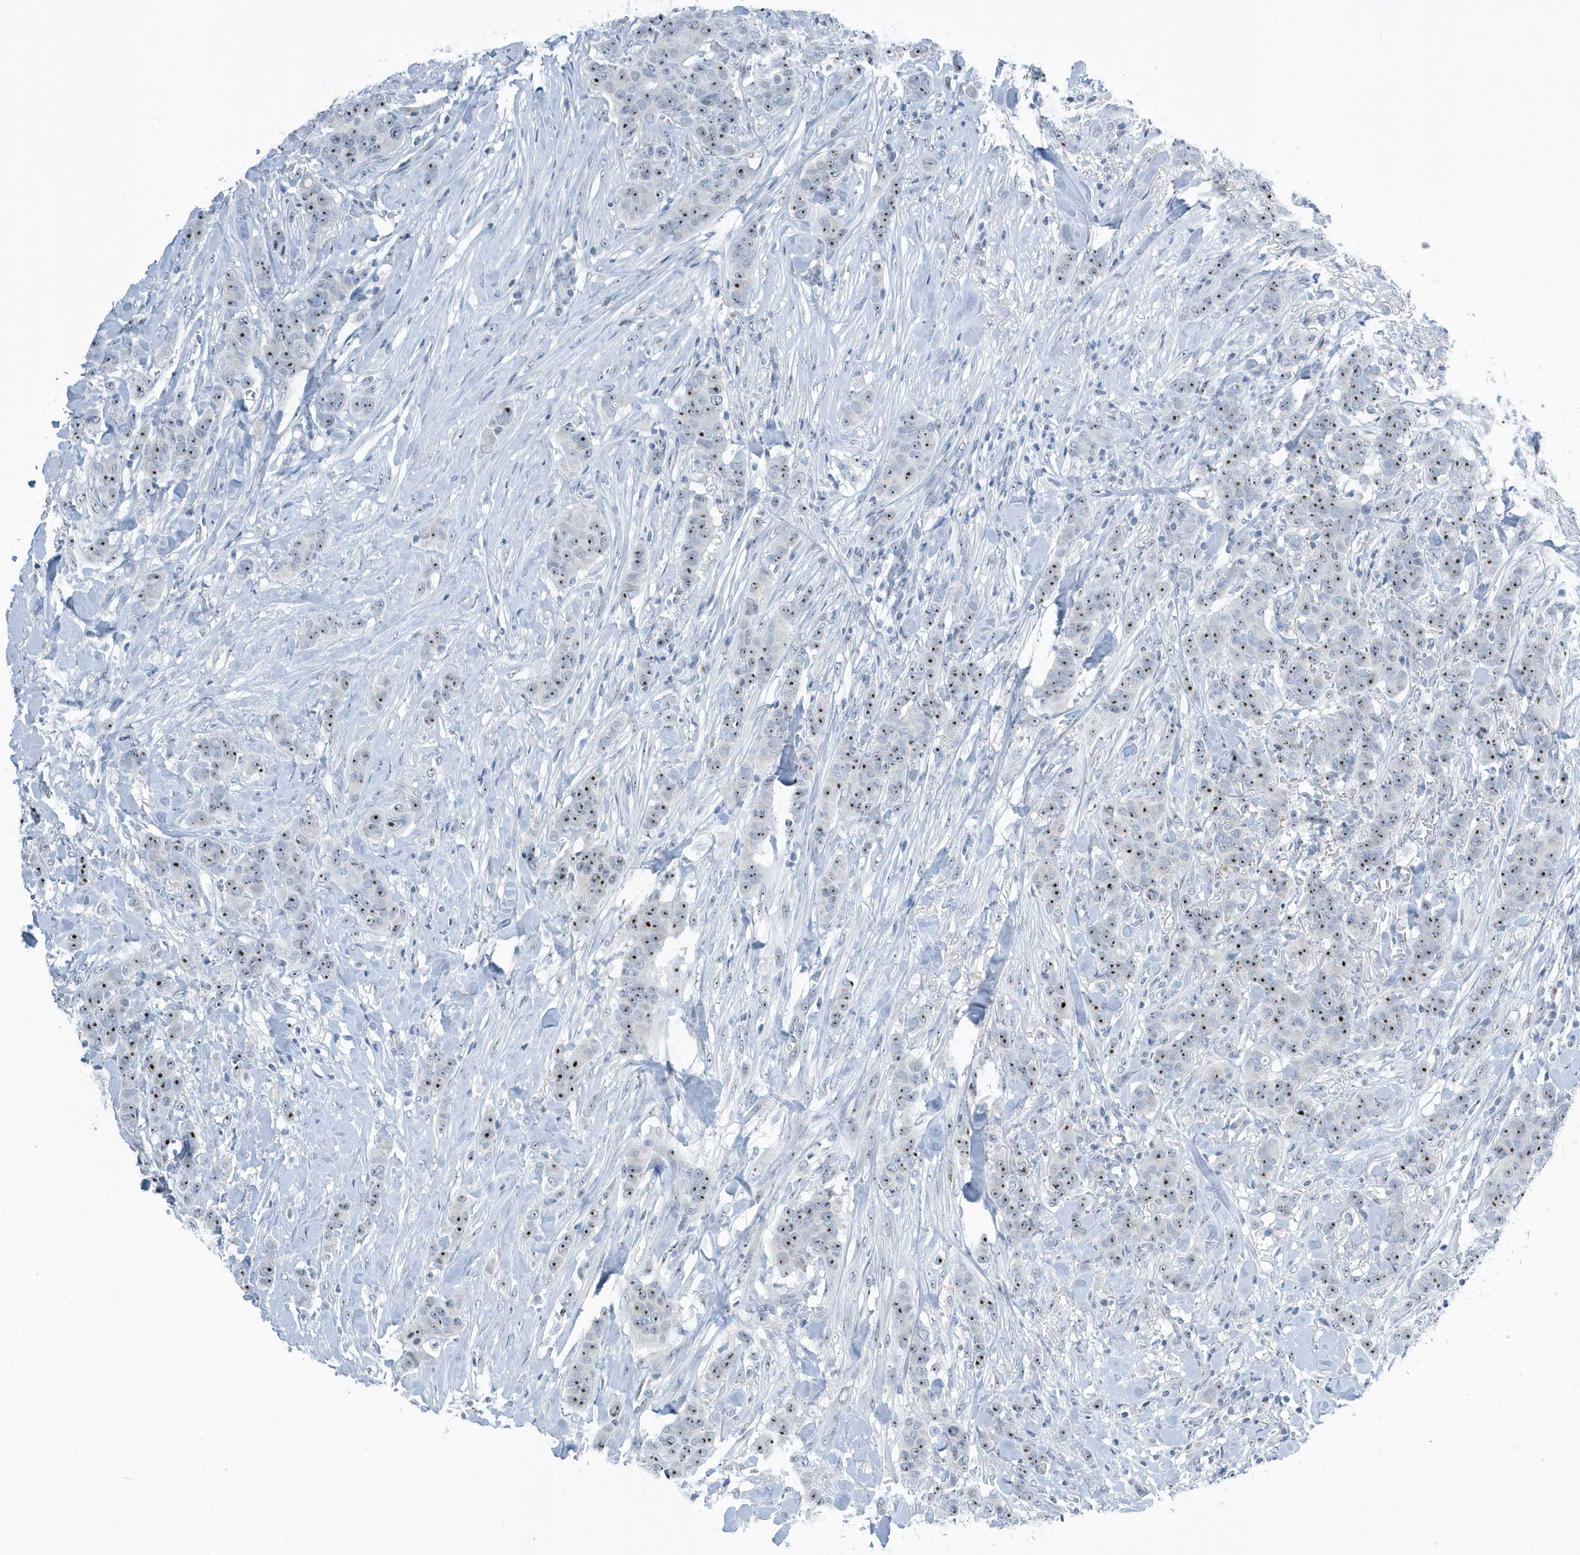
{"staining": {"intensity": "moderate", "quantity": ">75%", "location": "nuclear"}, "tissue": "breast cancer", "cell_type": "Tumor cells", "image_type": "cancer", "snomed": [{"axis": "morphology", "description": "Duct carcinoma"}, {"axis": "topography", "description": "Breast"}], "caption": "Moderate nuclear staining is seen in approximately >75% of tumor cells in breast cancer. (IHC, brightfield microscopy, high magnification).", "gene": "RPF2", "patient": {"sex": "female", "age": 40}}